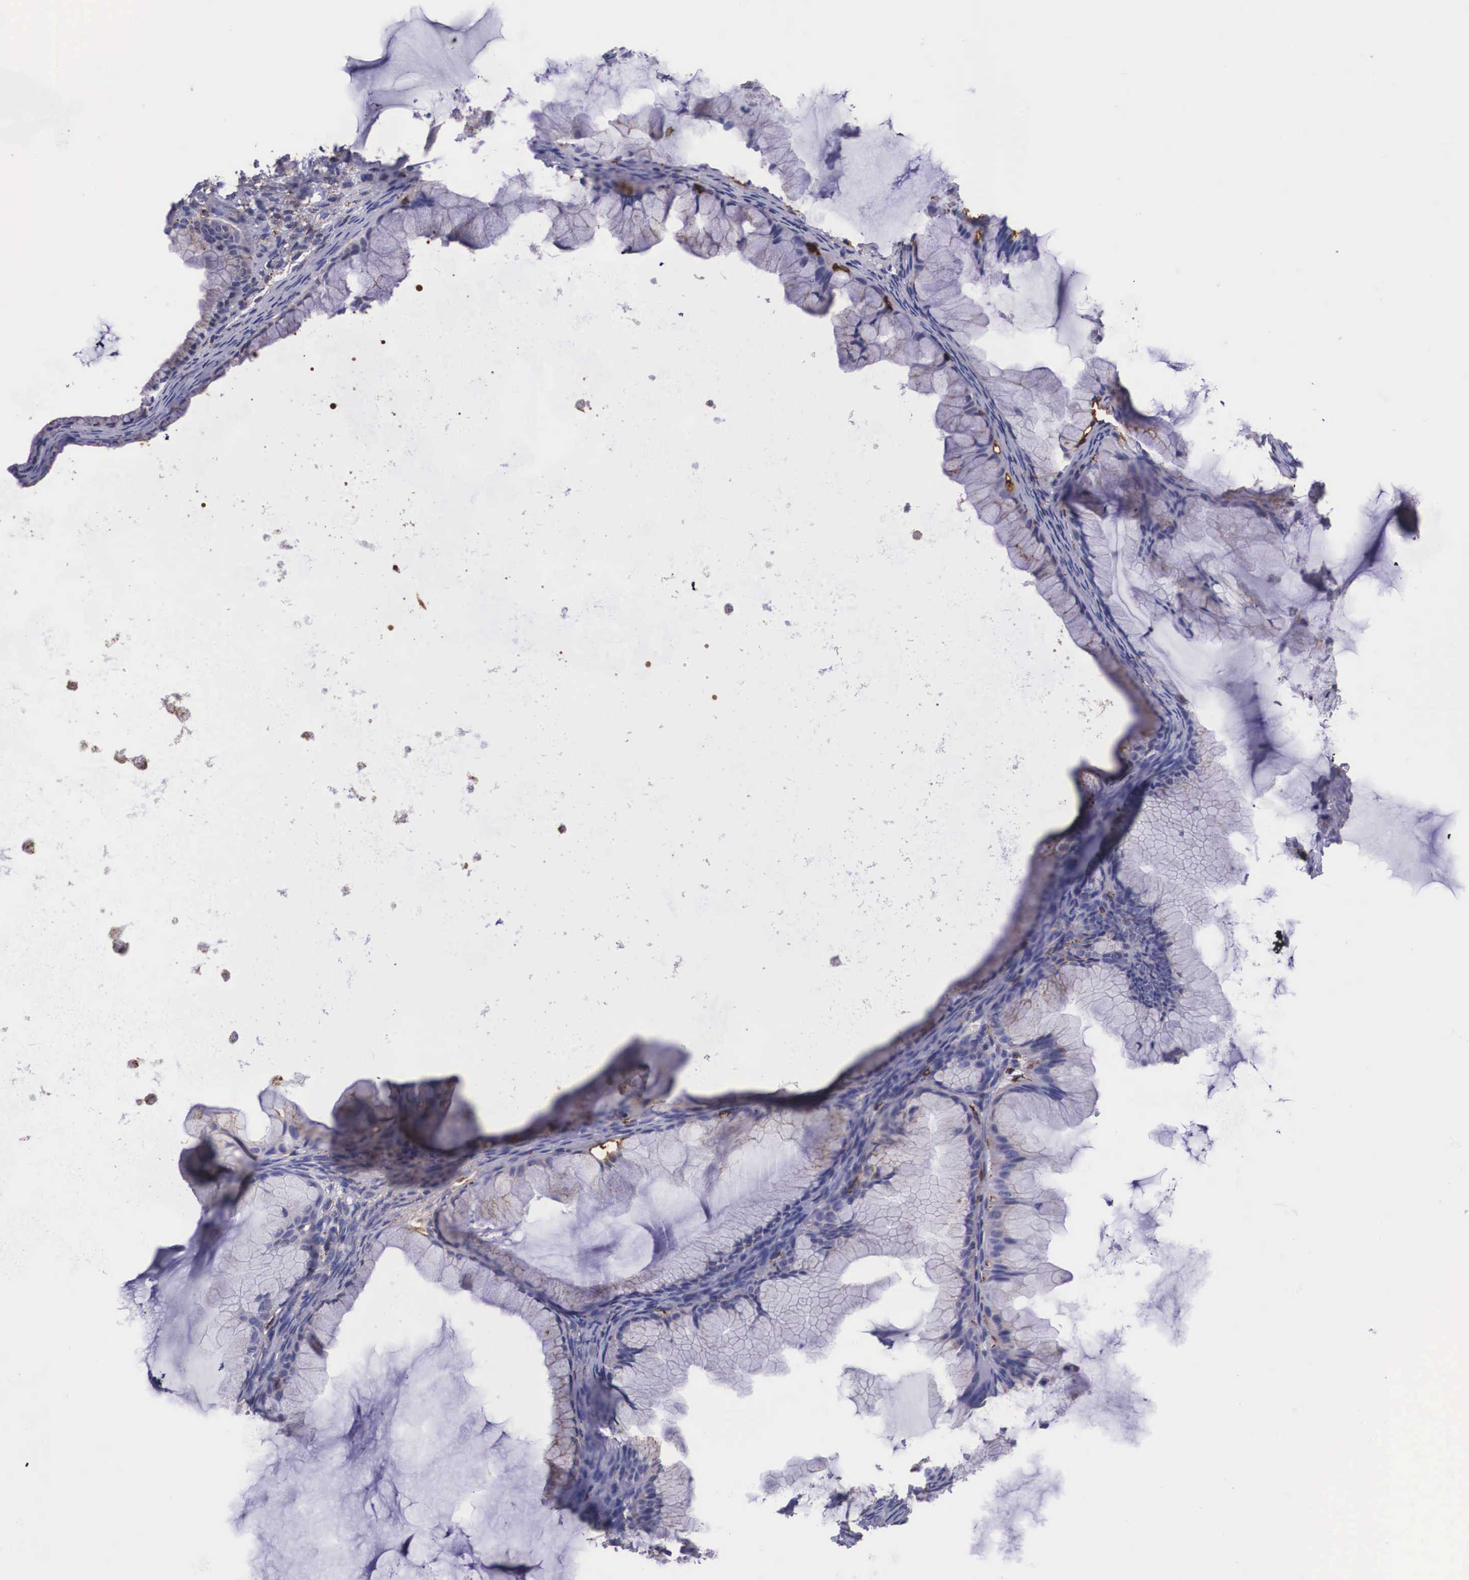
{"staining": {"intensity": "weak", "quantity": "25%-75%", "location": "cytoplasmic/membranous"}, "tissue": "ovarian cancer", "cell_type": "Tumor cells", "image_type": "cancer", "snomed": [{"axis": "morphology", "description": "Cystadenocarcinoma, mucinous, NOS"}, {"axis": "topography", "description": "Ovary"}], "caption": "Immunohistochemistry photomicrograph of human ovarian cancer (mucinous cystadenocarcinoma) stained for a protein (brown), which reveals low levels of weak cytoplasmic/membranous positivity in about 25%-75% of tumor cells.", "gene": "NAGA", "patient": {"sex": "female", "age": 41}}